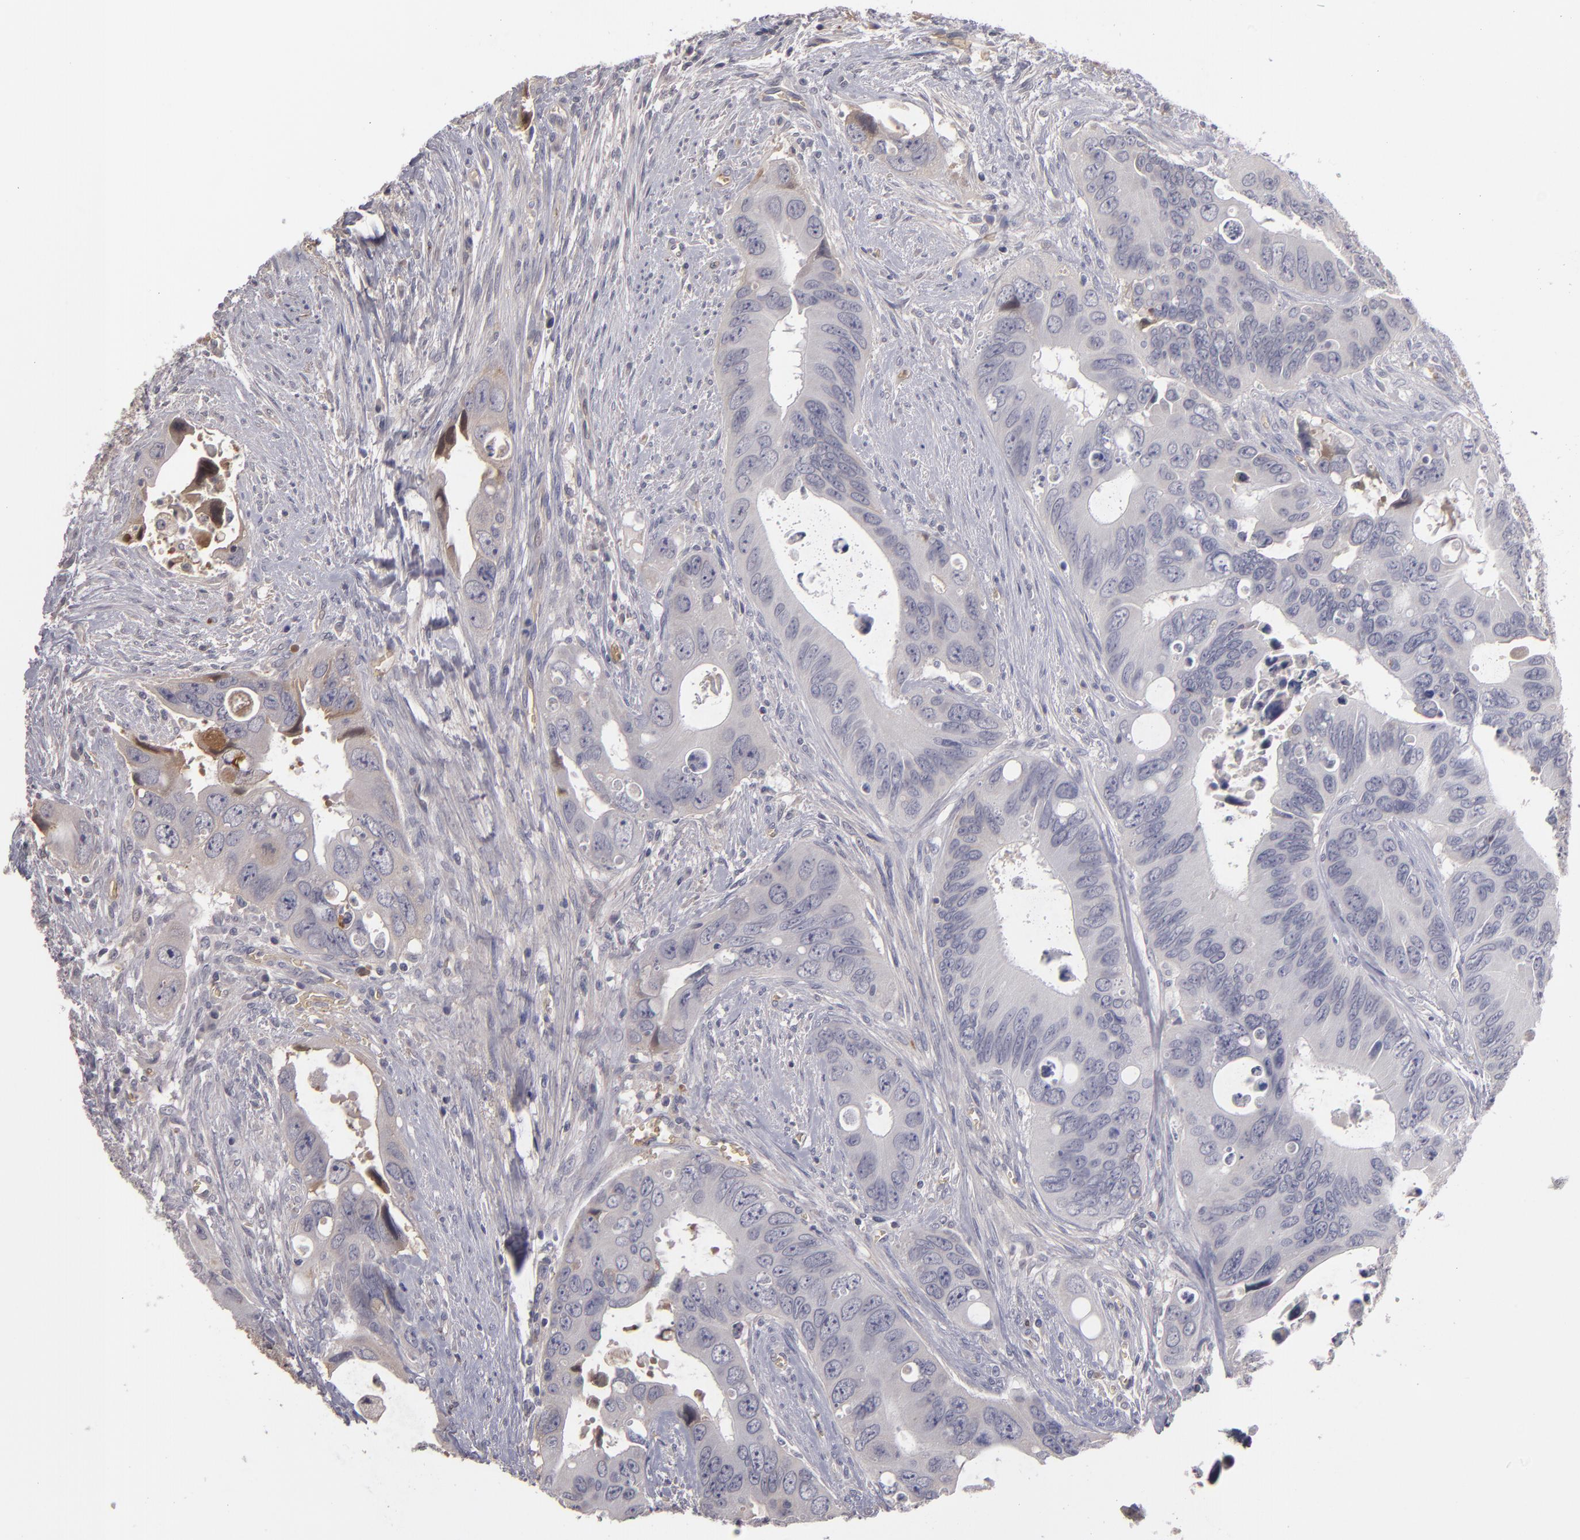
{"staining": {"intensity": "negative", "quantity": "none", "location": "none"}, "tissue": "colorectal cancer", "cell_type": "Tumor cells", "image_type": "cancer", "snomed": [{"axis": "morphology", "description": "Adenocarcinoma, NOS"}, {"axis": "topography", "description": "Rectum"}], "caption": "Immunohistochemistry (IHC) image of neoplastic tissue: colorectal adenocarcinoma stained with DAB (3,3'-diaminobenzidine) reveals no significant protein expression in tumor cells.", "gene": "ITIH4", "patient": {"sex": "male", "age": 70}}